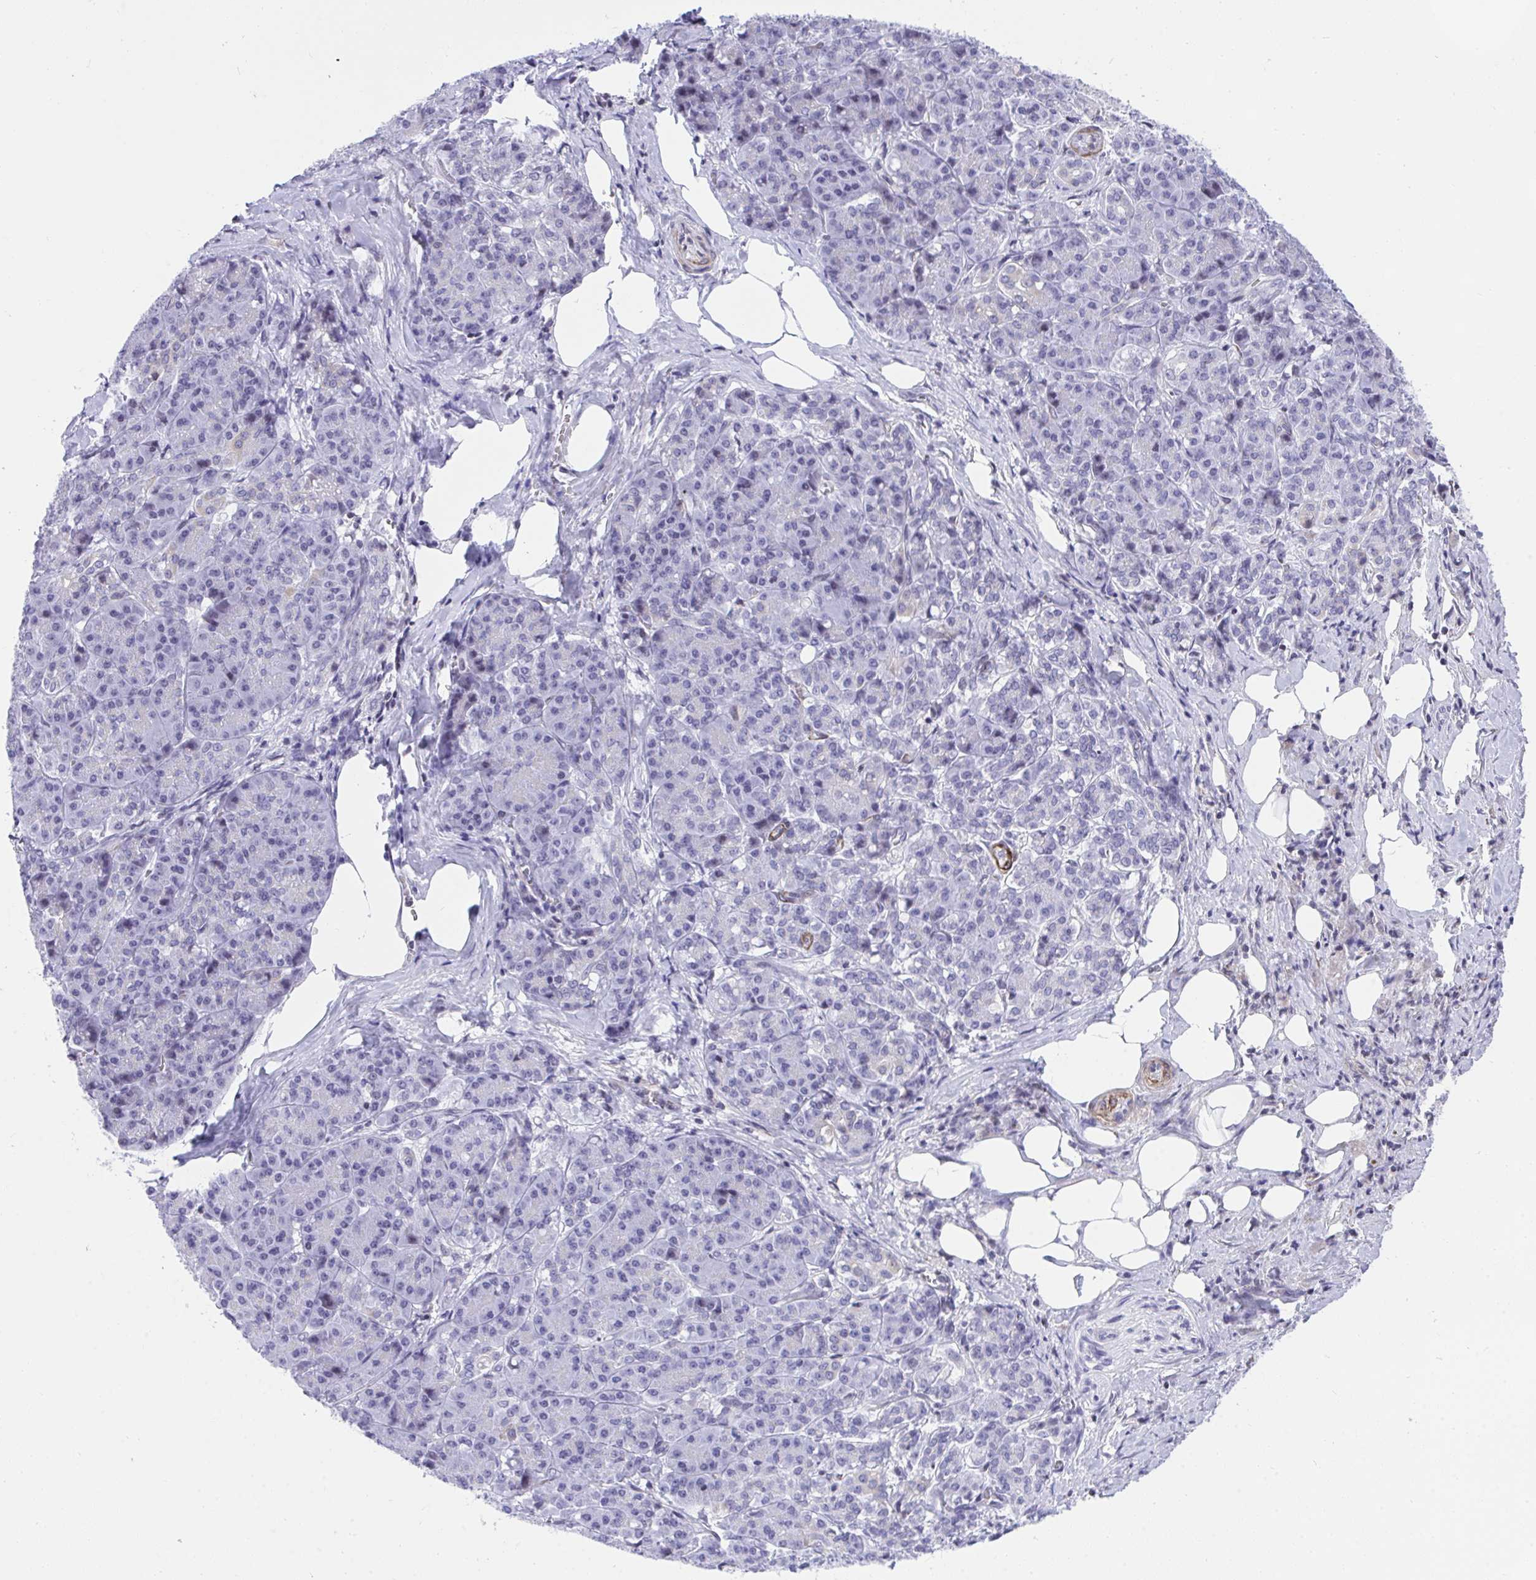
{"staining": {"intensity": "negative", "quantity": "none", "location": "none"}, "tissue": "pancreatic cancer", "cell_type": "Tumor cells", "image_type": "cancer", "snomed": [{"axis": "morphology", "description": "Adenocarcinoma, NOS"}, {"axis": "topography", "description": "Pancreas"}], "caption": "Photomicrograph shows no protein positivity in tumor cells of pancreatic cancer tissue. (DAB (3,3'-diaminobenzidine) immunohistochemistry, high magnification).", "gene": "KCNN4", "patient": {"sex": "male", "age": 57}}